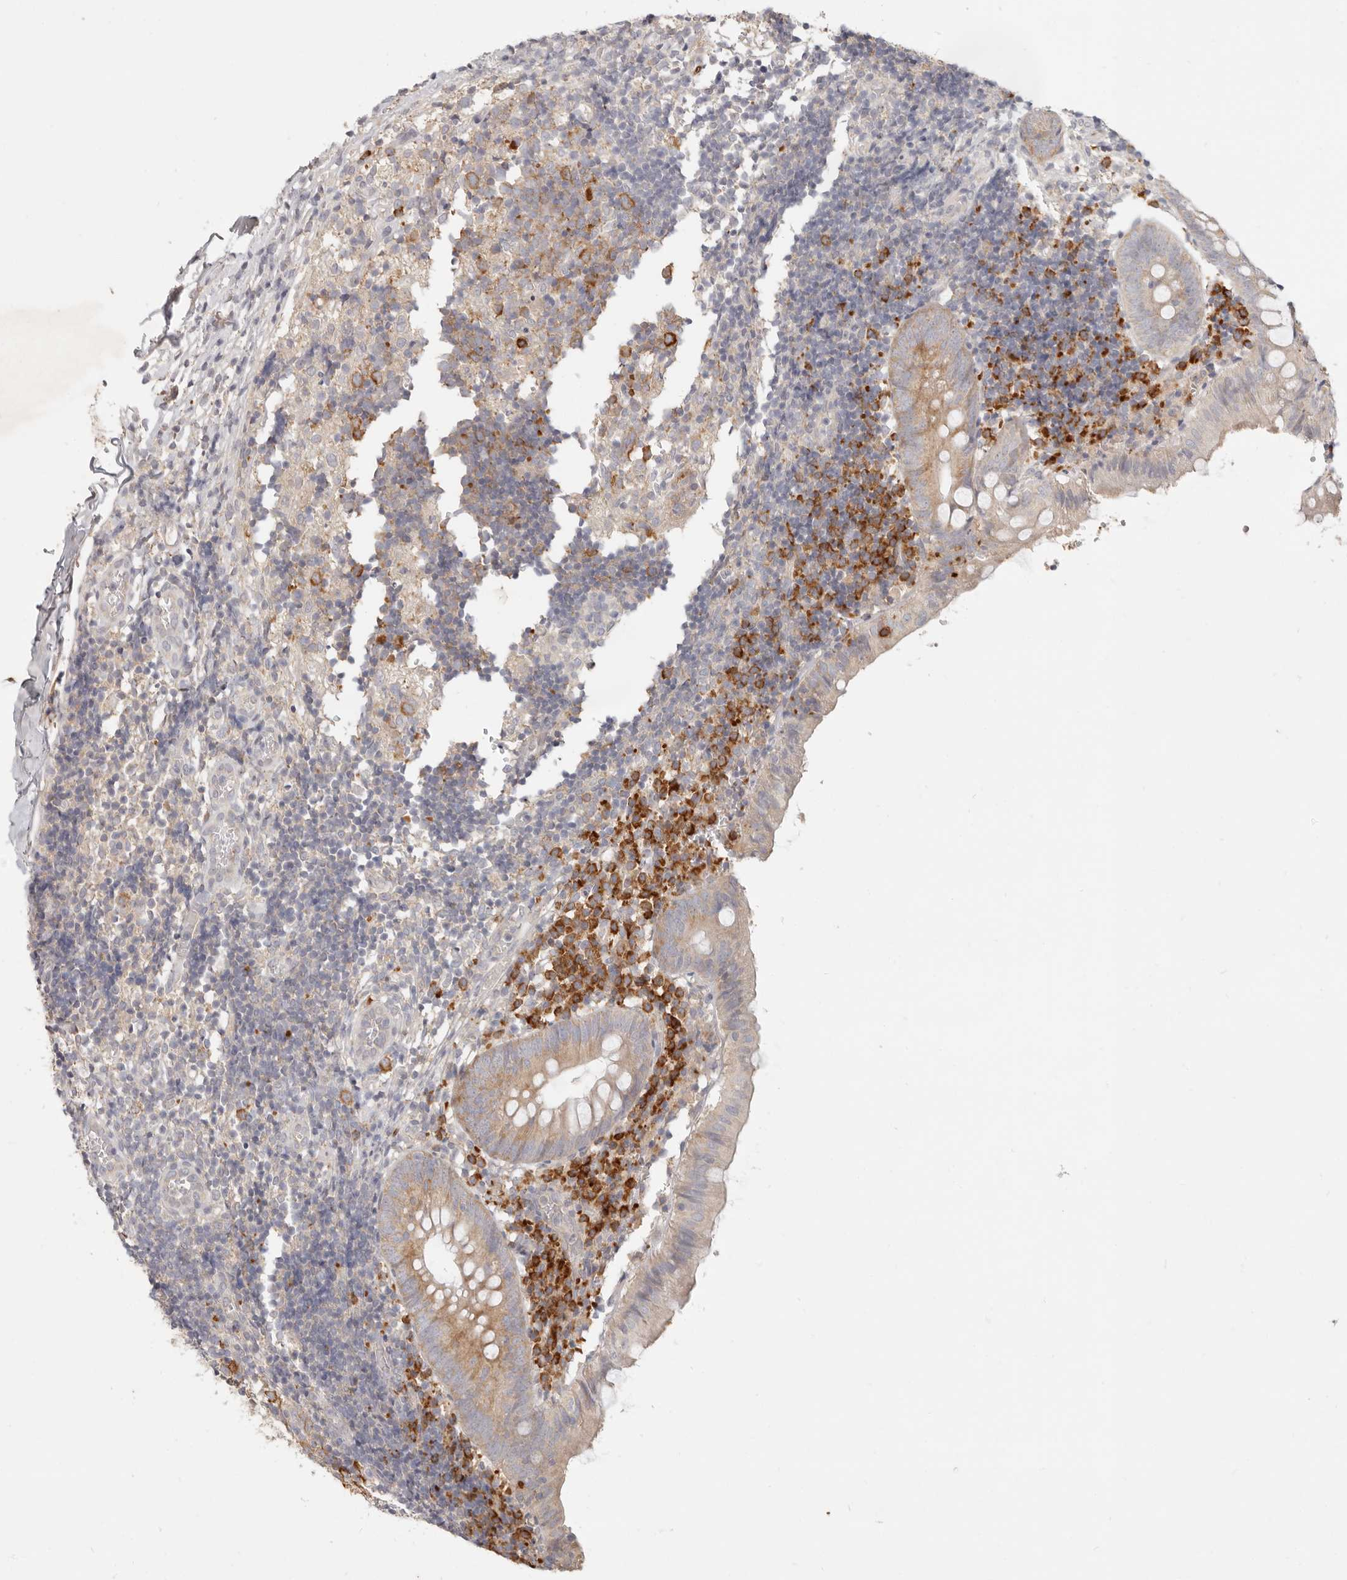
{"staining": {"intensity": "moderate", "quantity": ">75%", "location": "cytoplasmic/membranous"}, "tissue": "appendix", "cell_type": "Glandular cells", "image_type": "normal", "snomed": [{"axis": "morphology", "description": "Normal tissue, NOS"}, {"axis": "topography", "description": "Appendix"}], "caption": "IHC histopathology image of normal appendix: human appendix stained using immunohistochemistry (IHC) displays medium levels of moderate protein expression localized specifically in the cytoplasmic/membranous of glandular cells, appearing as a cytoplasmic/membranous brown color.", "gene": "PABPC4", "patient": {"sex": "male", "age": 8}}